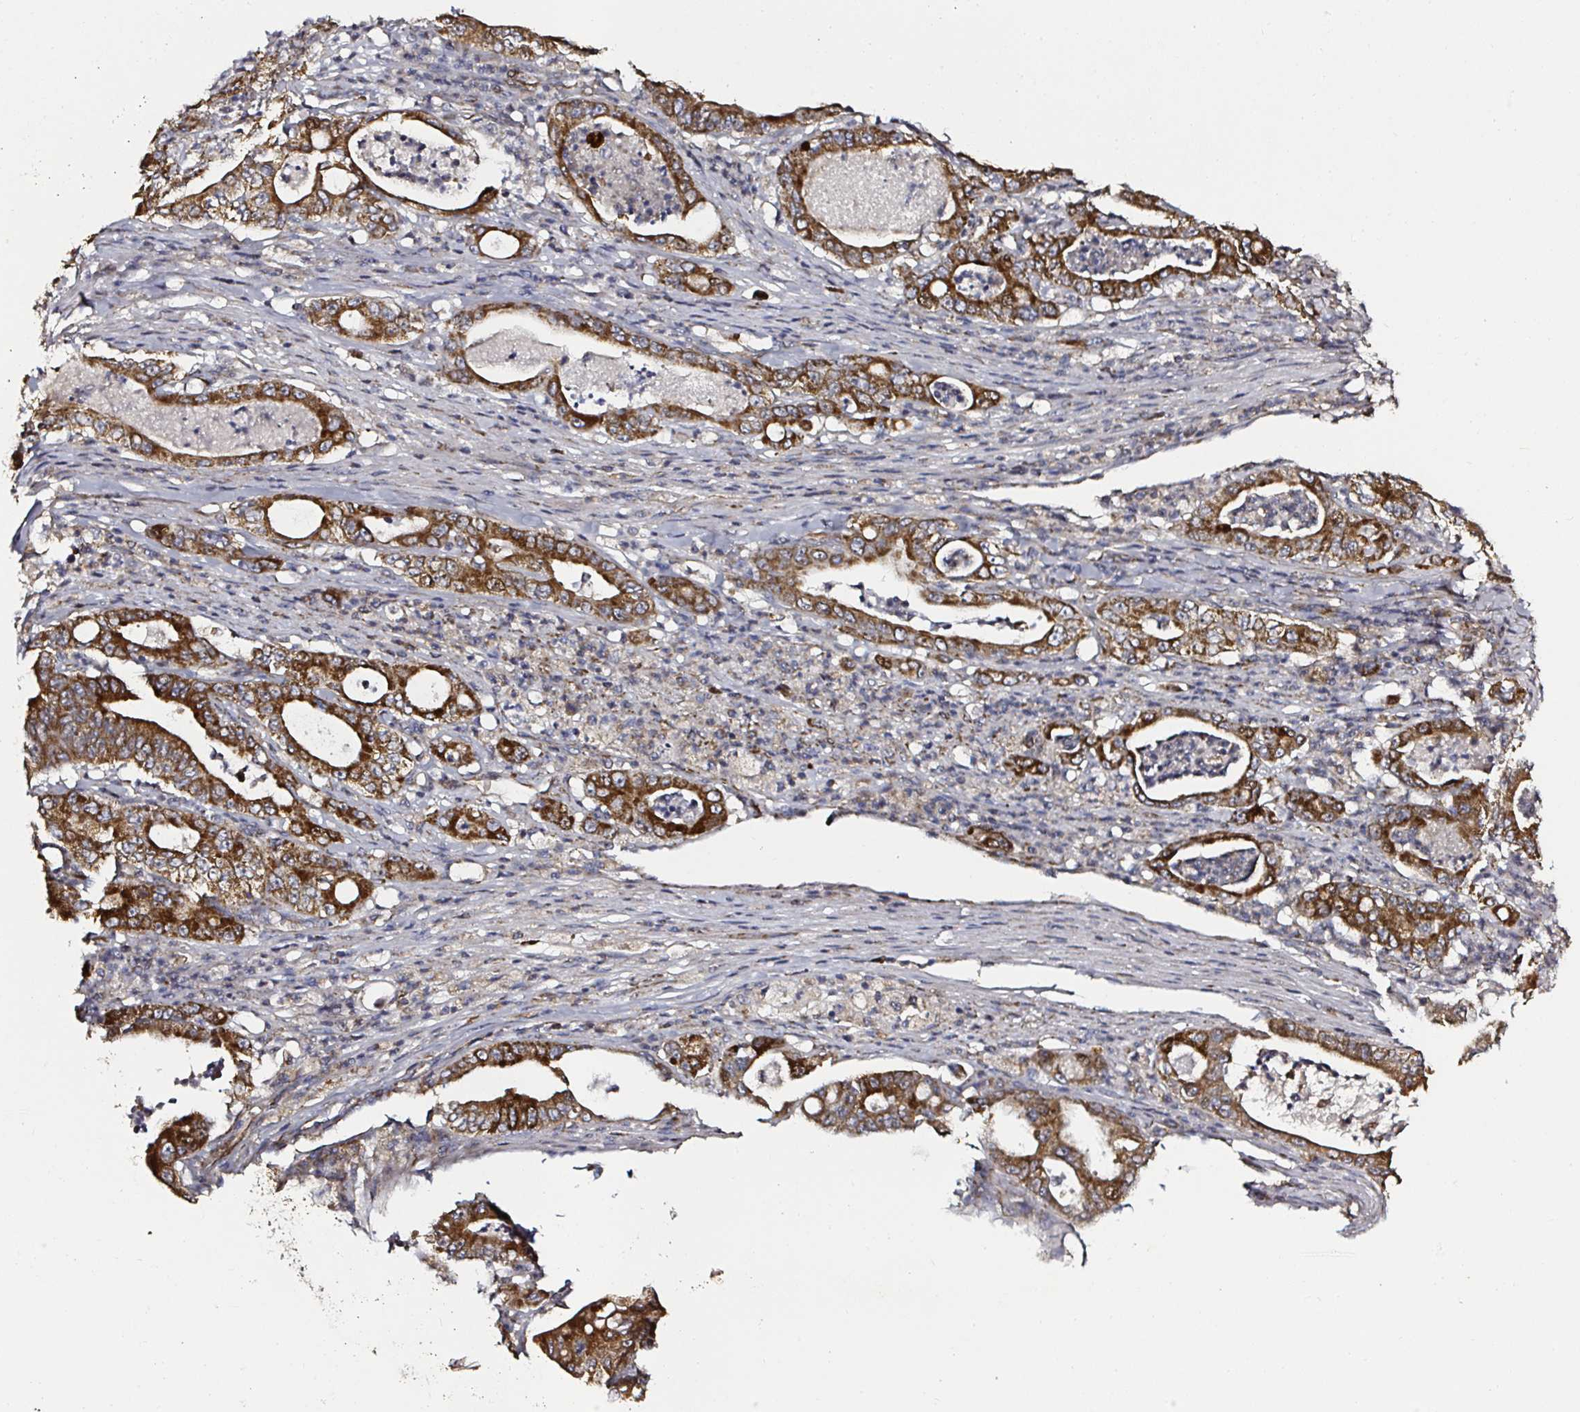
{"staining": {"intensity": "strong", "quantity": ">75%", "location": "cytoplasmic/membranous"}, "tissue": "pancreatic cancer", "cell_type": "Tumor cells", "image_type": "cancer", "snomed": [{"axis": "morphology", "description": "Adenocarcinoma, NOS"}, {"axis": "topography", "description": "Pancreas"}], "caption": "IHC photomicrograph of pancreatic cancer (adenocarcinoma) stained for a protein (brown), which exhibits high levels of strong cytoplasmic/membranous expression in about >75% of tumor cells.", "gene": "ATAD3B", "patient": {"sex": "male", "age": 71}}